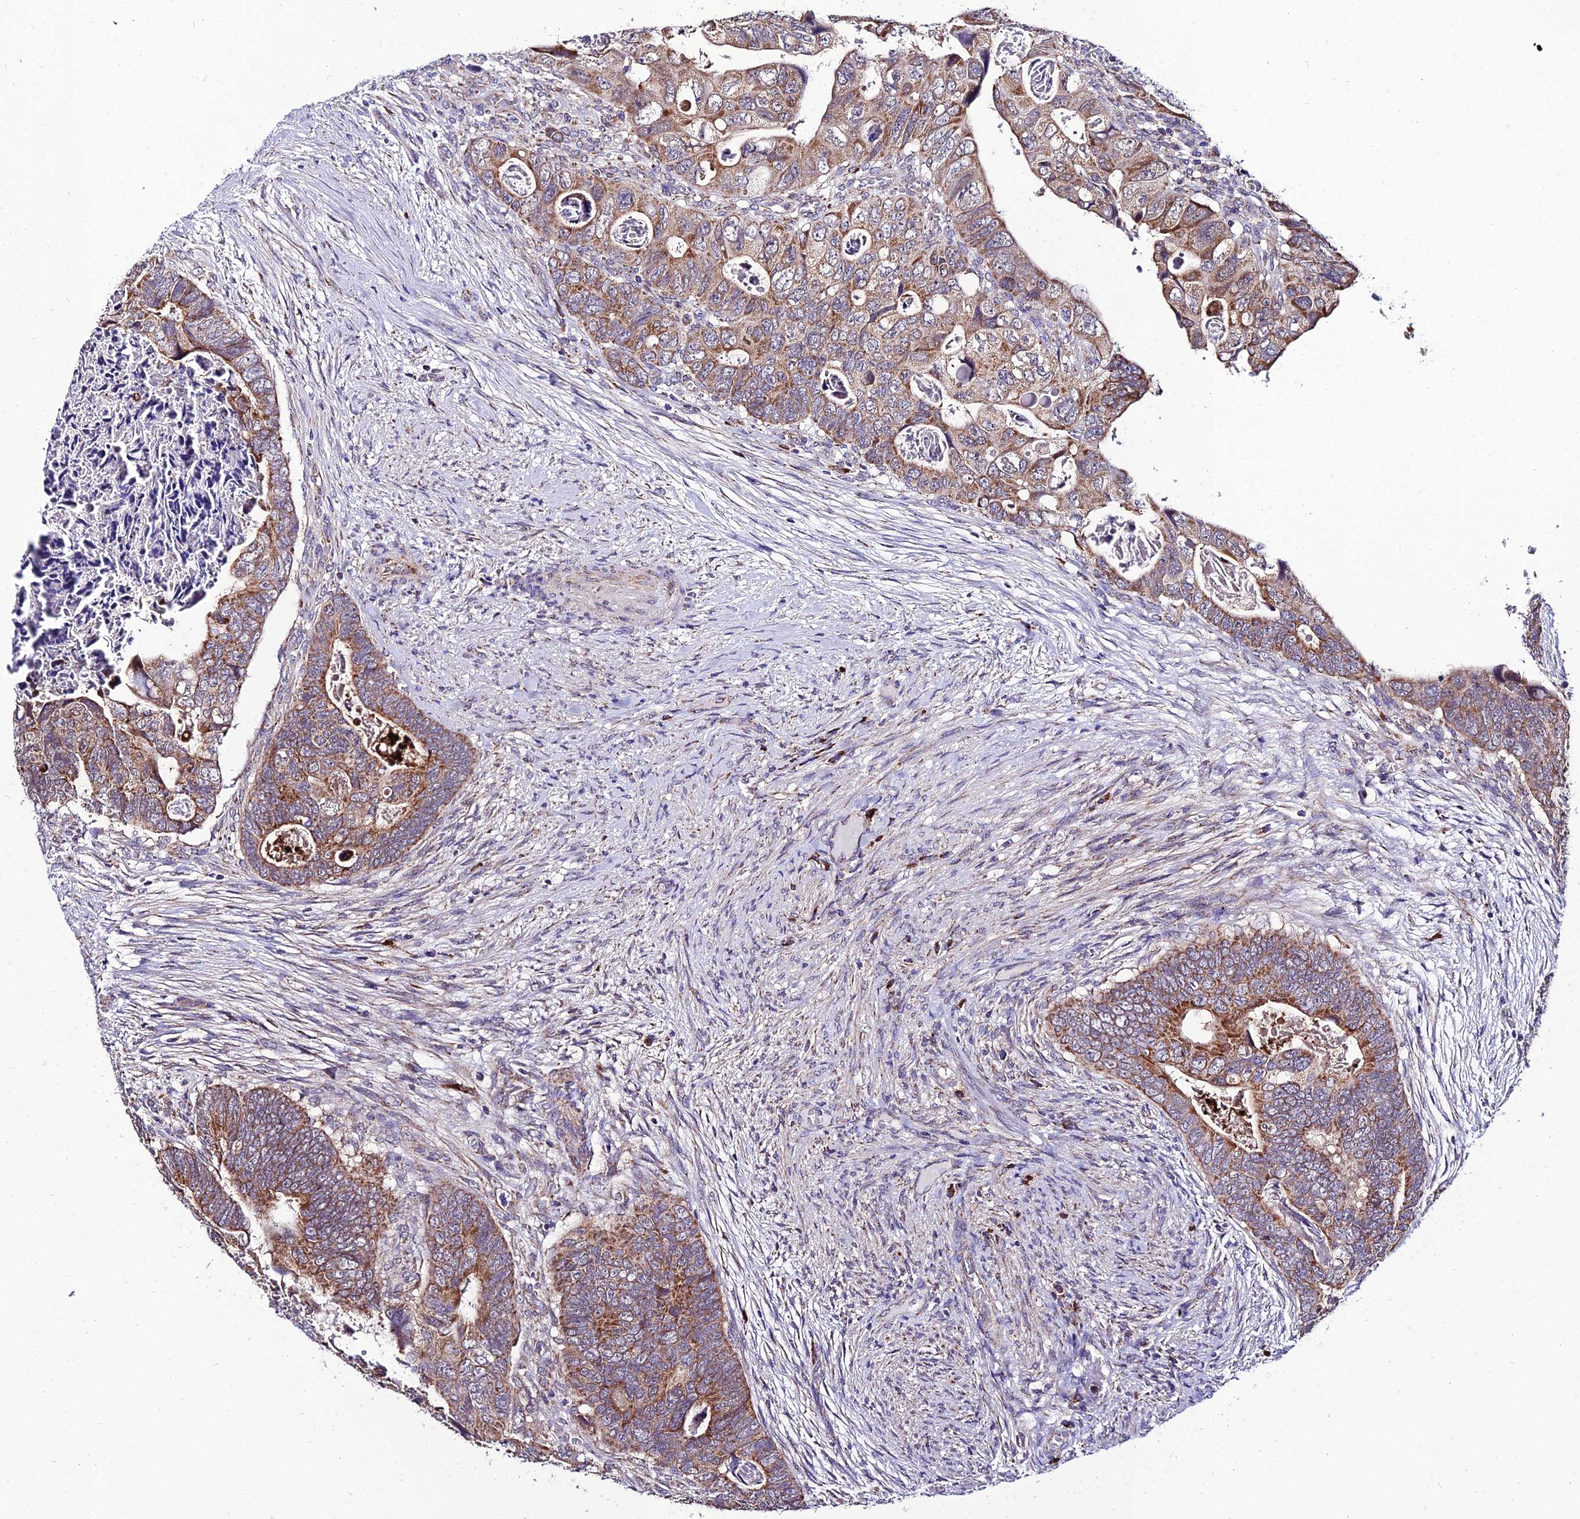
{"staining": {"intensity": "moderate", "quantity": ">75%", "location": "cytoplasmic/membranous"}, "tissue": "colorectal cancer", "cell_type": "Tumor cells", "image_type": "cancer", "snomed": [{"axis": "morphology", "description": "Adenocarcinoma, NOS"}, {"axis": "topography", "description": "Rectum"}], "caption": "Tumor cells reveal medium levels of moderate cytoplasmic/membranous positivity in approximately >75% of cells in human colorectal cancer.", "gene": "PSMD2", "patient": {"sex": "female", "age": 78}}